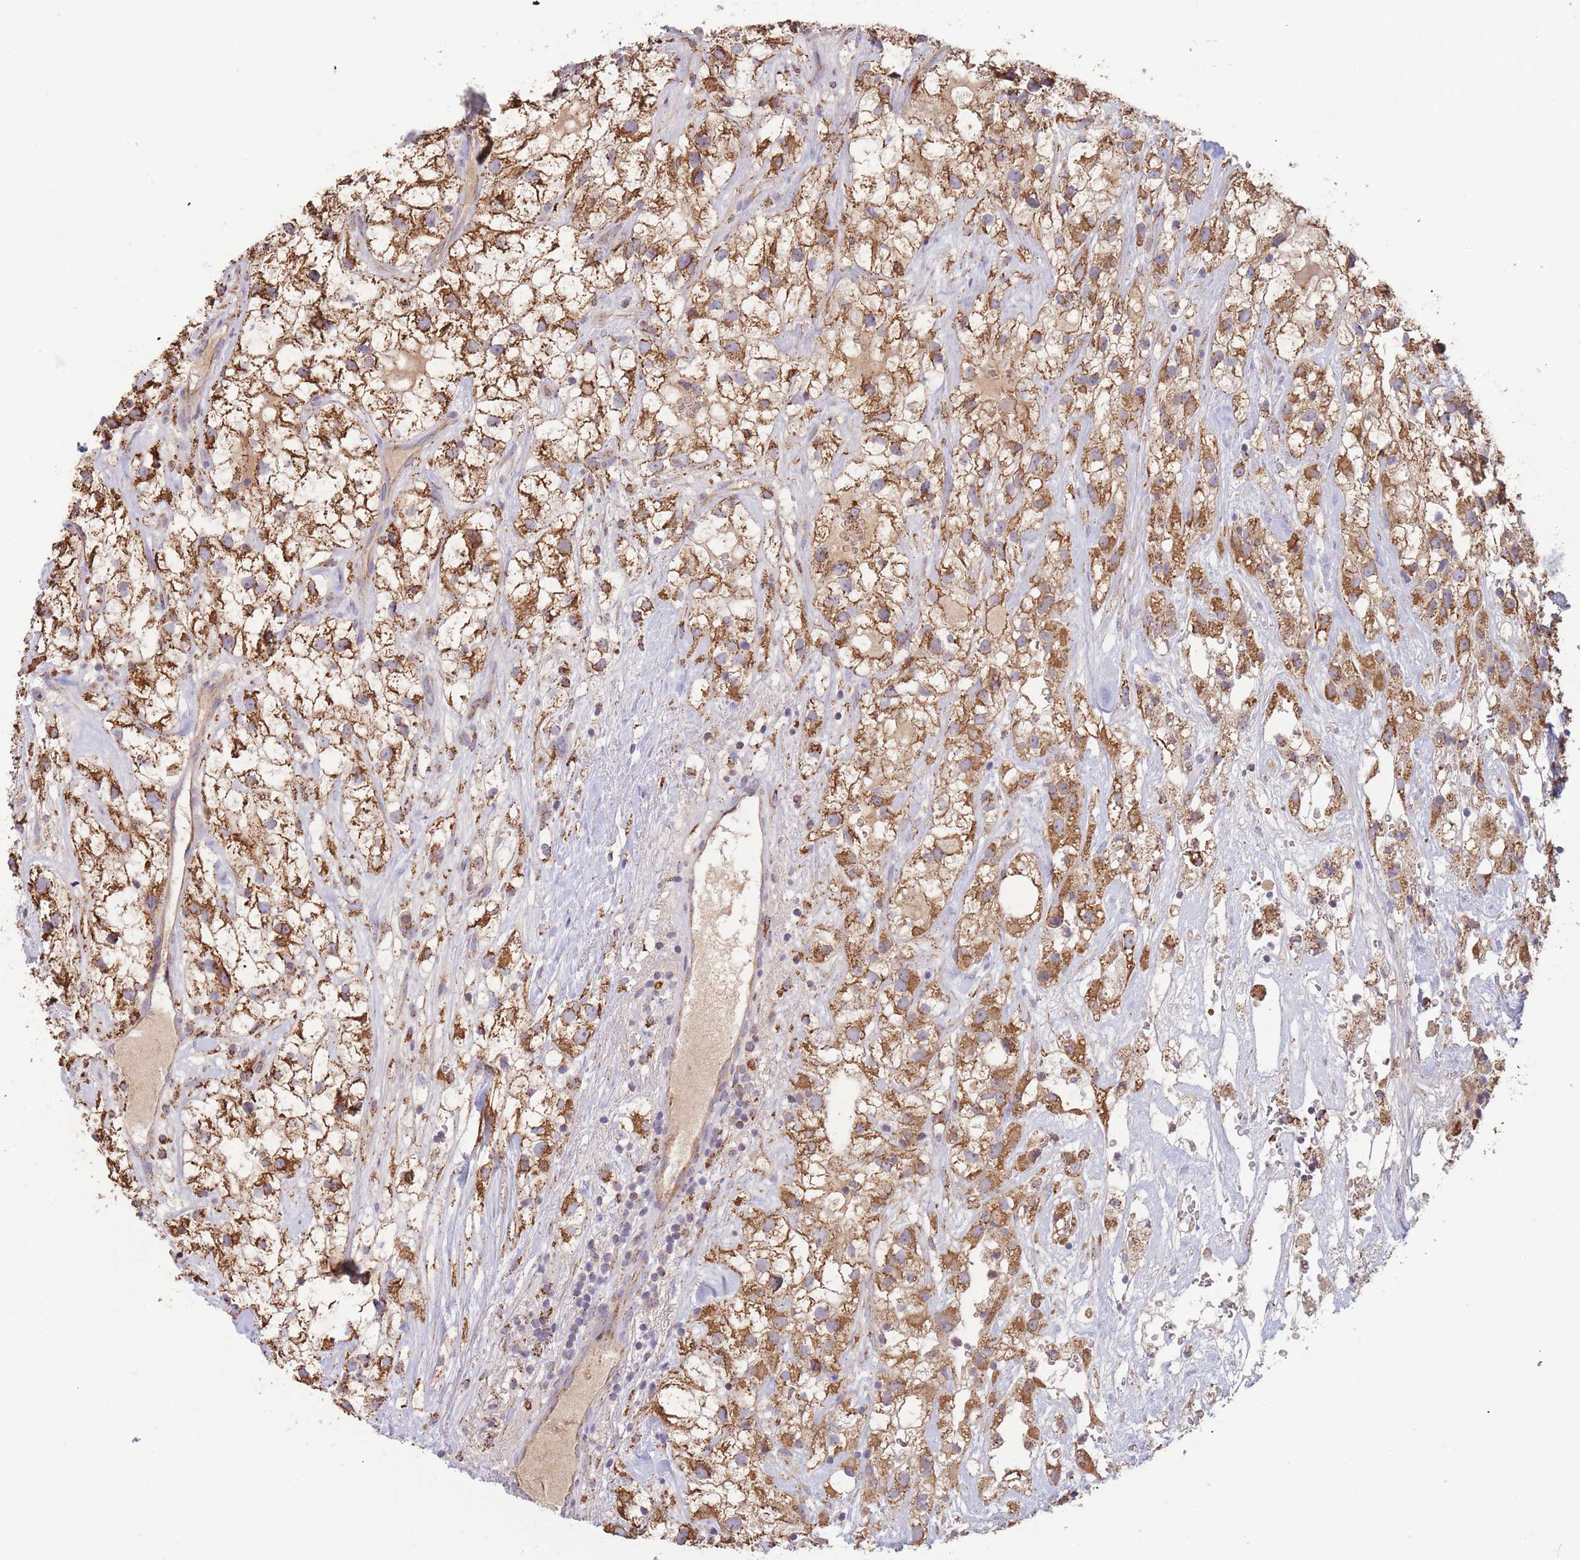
{"staining": {"intensity": "strong", "quantity": ">75%", "location": "cytoplasmic/membranous"}, "tissue": "renal cancer", "cell_type": "Tumor cells", "image_type": "cancer", "snomed": [{"axis": "morphology", "description": "Adenocarcinoma, NOS"}, {"axis": "topography", "description": "Kidney"}], "caption": "Tumor cells show high levels of strong cytoplasmic/membranous expression in approximately >75% of cells in human renal cancer. Nuclei are stained in blue.", "gene": "MRPL17", "patient": {"sex": "male", "age": 59}}